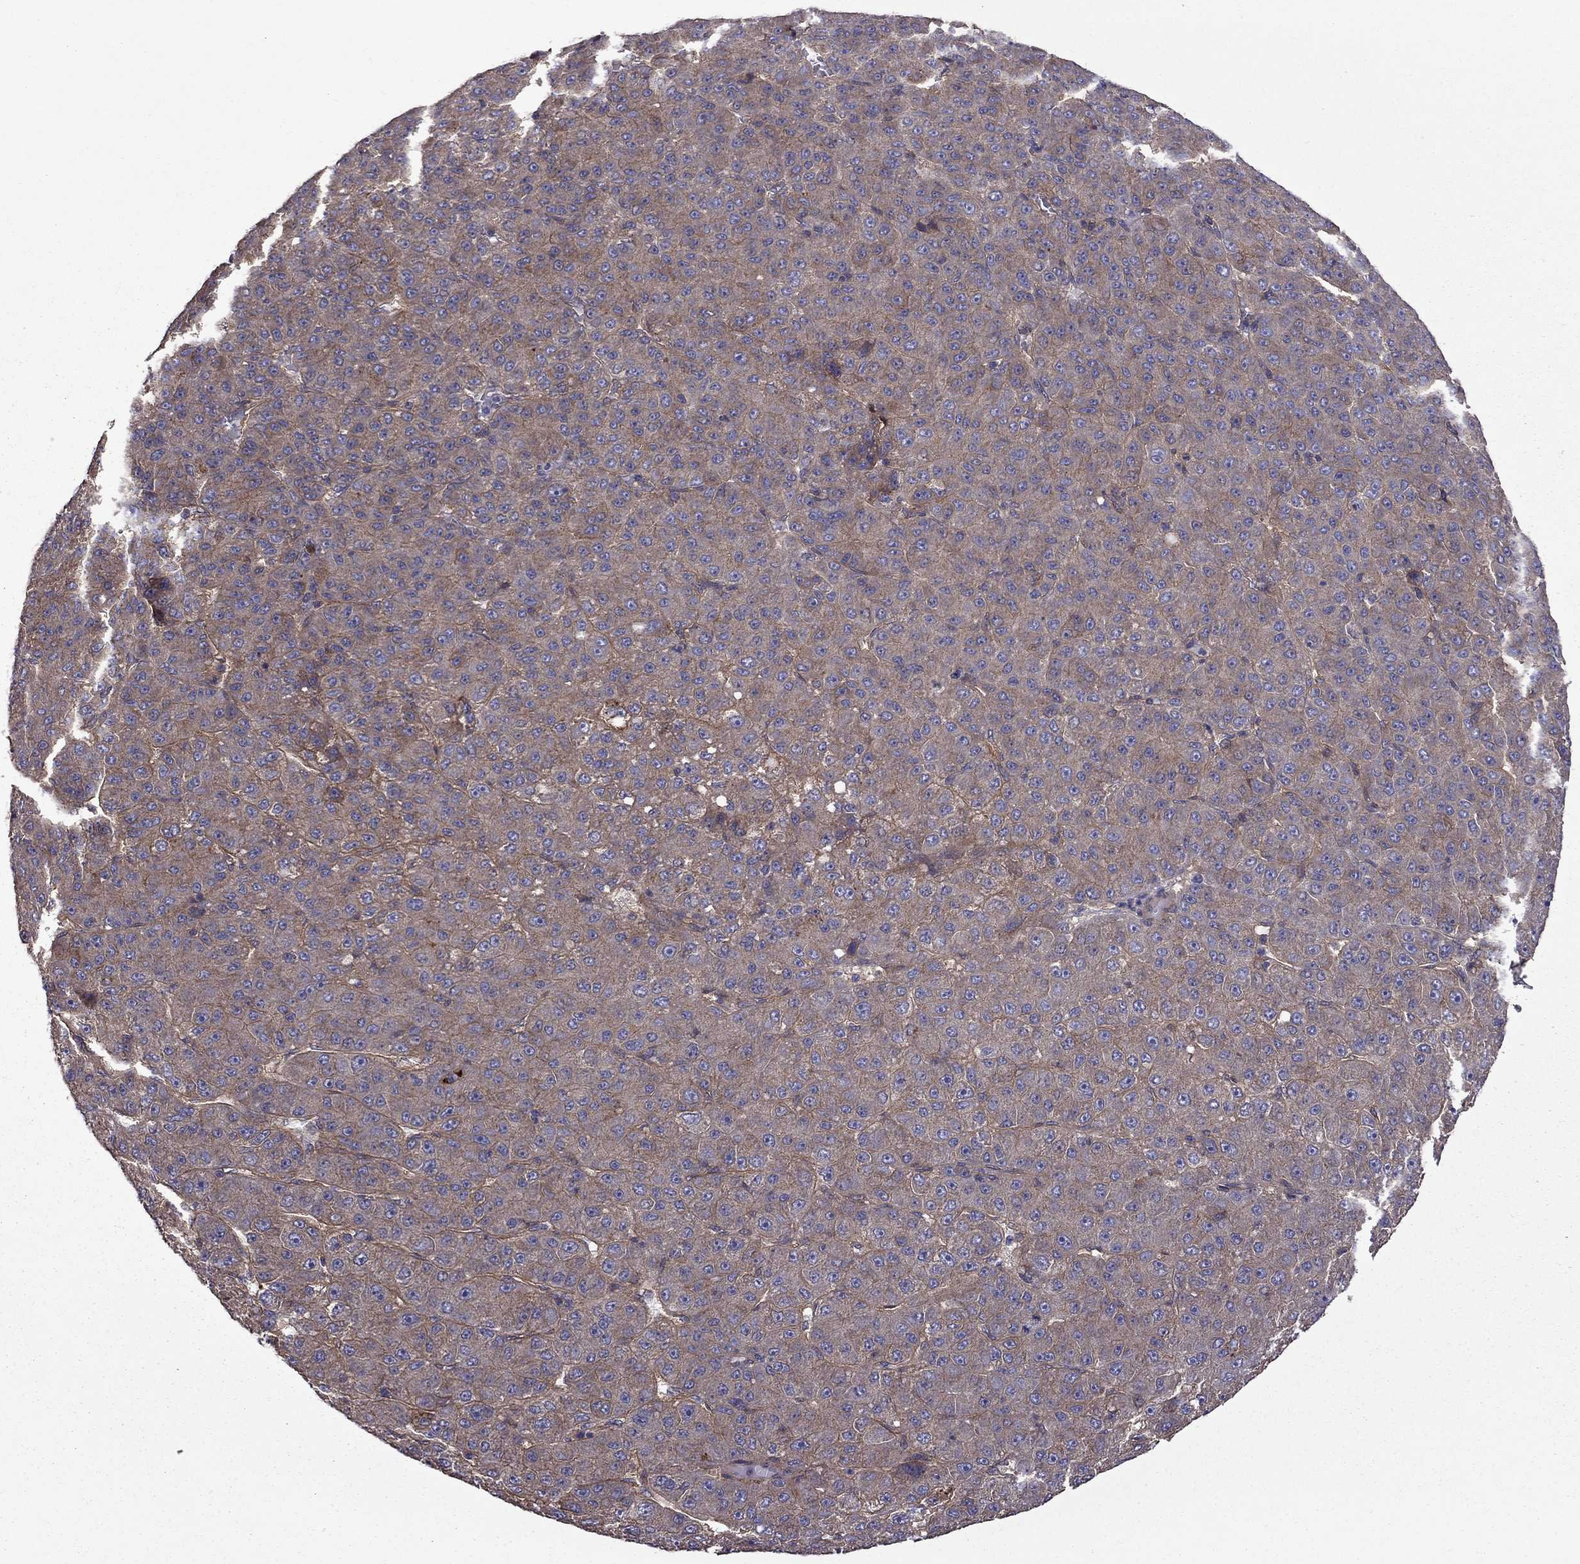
{"staining": {"intensity": "moderate", "quantity": ">75%", "location": "cytoplasmic/membranous"}, "tissue": "liver cancer", "cell_type": "Tumor cells", "image_type": "cancer", "snomed": [{"axis": "morphology", "description": "Carcinoma, Hepatocellular, NOS"}, {"axis": "topography", "description": "Liver"}], "caption": "Liver cancer stained for a protein reveals moderate cytoplasmic/membranous positivity in tumor cells.", "gene": "ITGB1", "patient": {"sex": "male", "age": 67}}